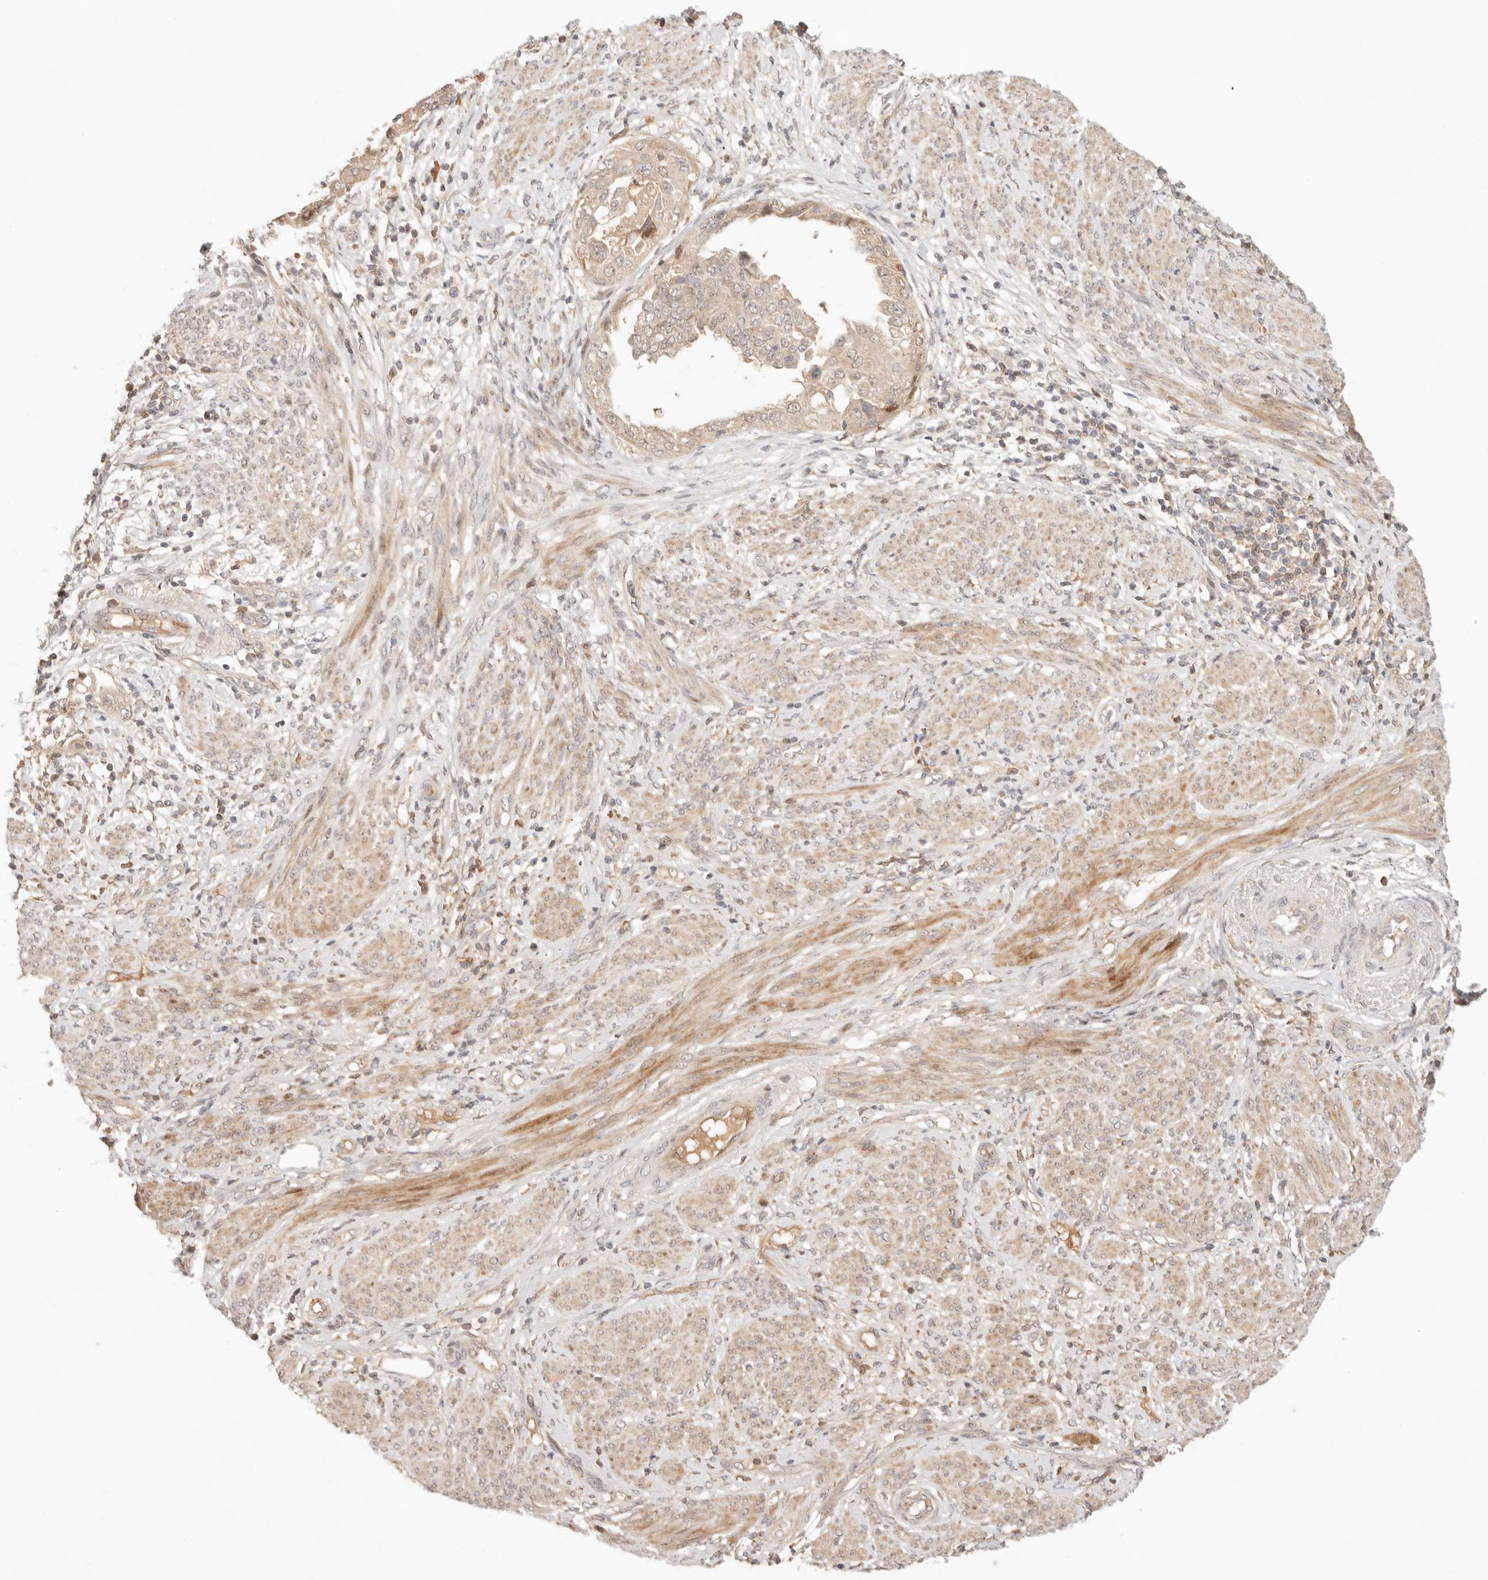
{"staining": {"intensity": "weak", "quantity": ">75%", "location": "cytoplasmic/membranous"}, "tissue": "endometrial cancer", "cell_type": "Tumor cells", "image_type": "cancer", "snomed": [{"axis": "morphology", "description": "Adenocarcinoma, NOS"}, {"axis": "topography", "description": "Endometrium"}], "caption": "This is a photomicrograph of IHC staining of endometrial adenocarcinoma, which shows weak positivity in the cytoplasmic/membranous of tumor cells.", "gene": "PHLDA3", "patient": {"sex": "female", "age": 85}}